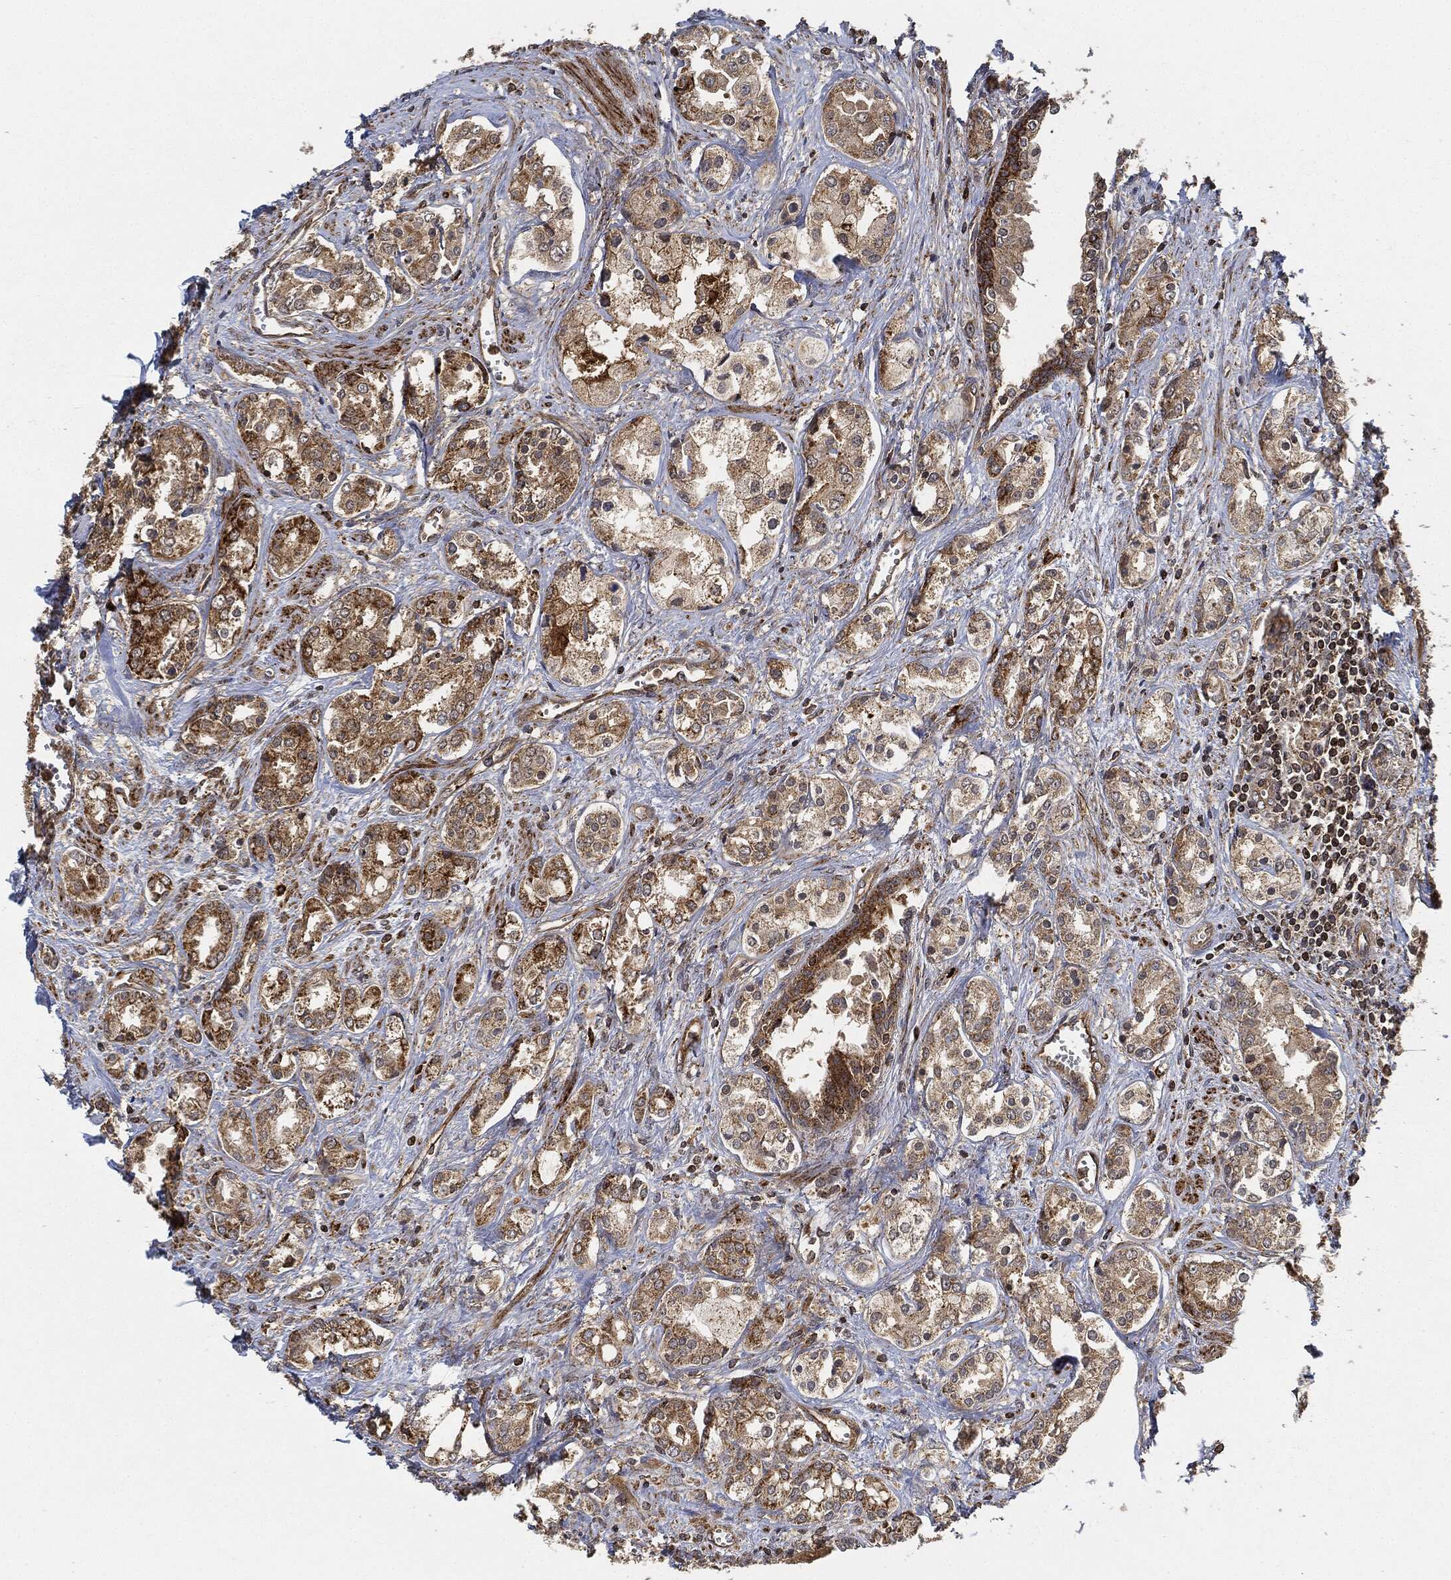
{"staining": {"intensity": "strong", "quantity": "<25%", "location": "cytoplasmic/membranous"}, "tissue": "prostate cancer", "cell_type": "Tumor cells", "image_type": "cancer", "snomed": [{"axis": "morphology", "description": "Adenocarcinoma, NOS"}, {"axis": "topography", "description": "Prostate and seminal vesicle, NOS"}, {"axis": "topography", "description": "Prostate"}], "caption": "A brown stain shows strong cytoplasmic/membranous expression of a protein in human prostate cancer (adenocarcinoma) tumor cells. Using DAB (3,3'-diaminobenzidine) (brown) and hematoxylin (blue) stains, captured at high magnification using brightfield microscopy.", "gene": "MAP3K3", "patient": {"sex": "male", "age": 62}}